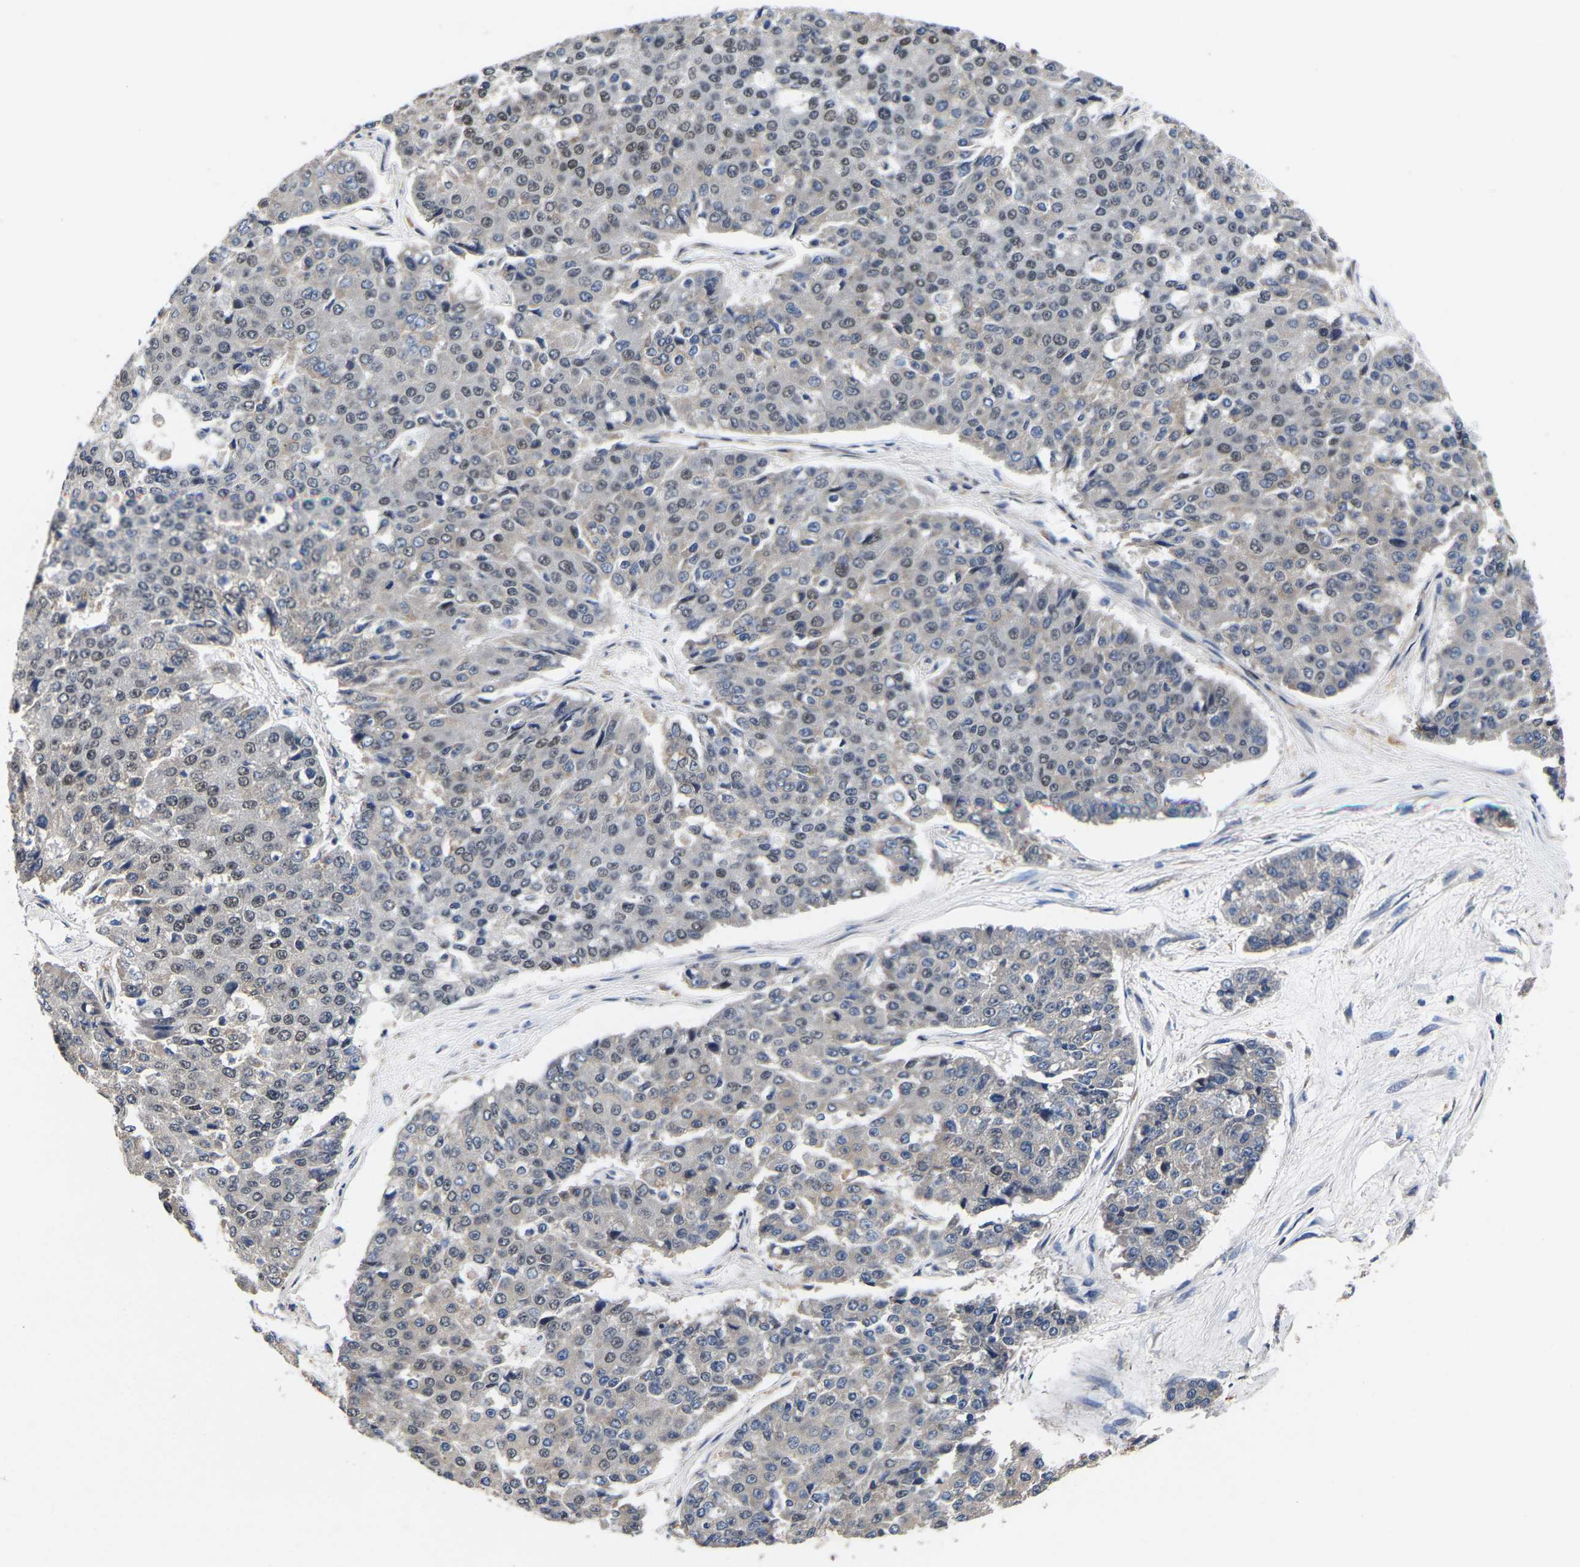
{"staining": {"intensity": "weak", "quantity": "<25%", "location": "nuclear"}, "tissue": "pancreatic cancer", "cell_type": "Tumor cells", "image_type": "cancer", "snomed": [{"axis": "morphology", "description": "Adenocarcinoma, NOS"}, {"axis": "topography", "description": "Pancreas"}], "caption": "Immunohistochemistry histopathology image of neoplastic tissue: pancreatic cancer stained with DAB reveals no significant protein staining in tumor cells. (DAB immunohistochemistry visualized using brightfield microscopy, high magnification).", "gene": "METTL16", "patient": {"sex": "male", "age": 50}}